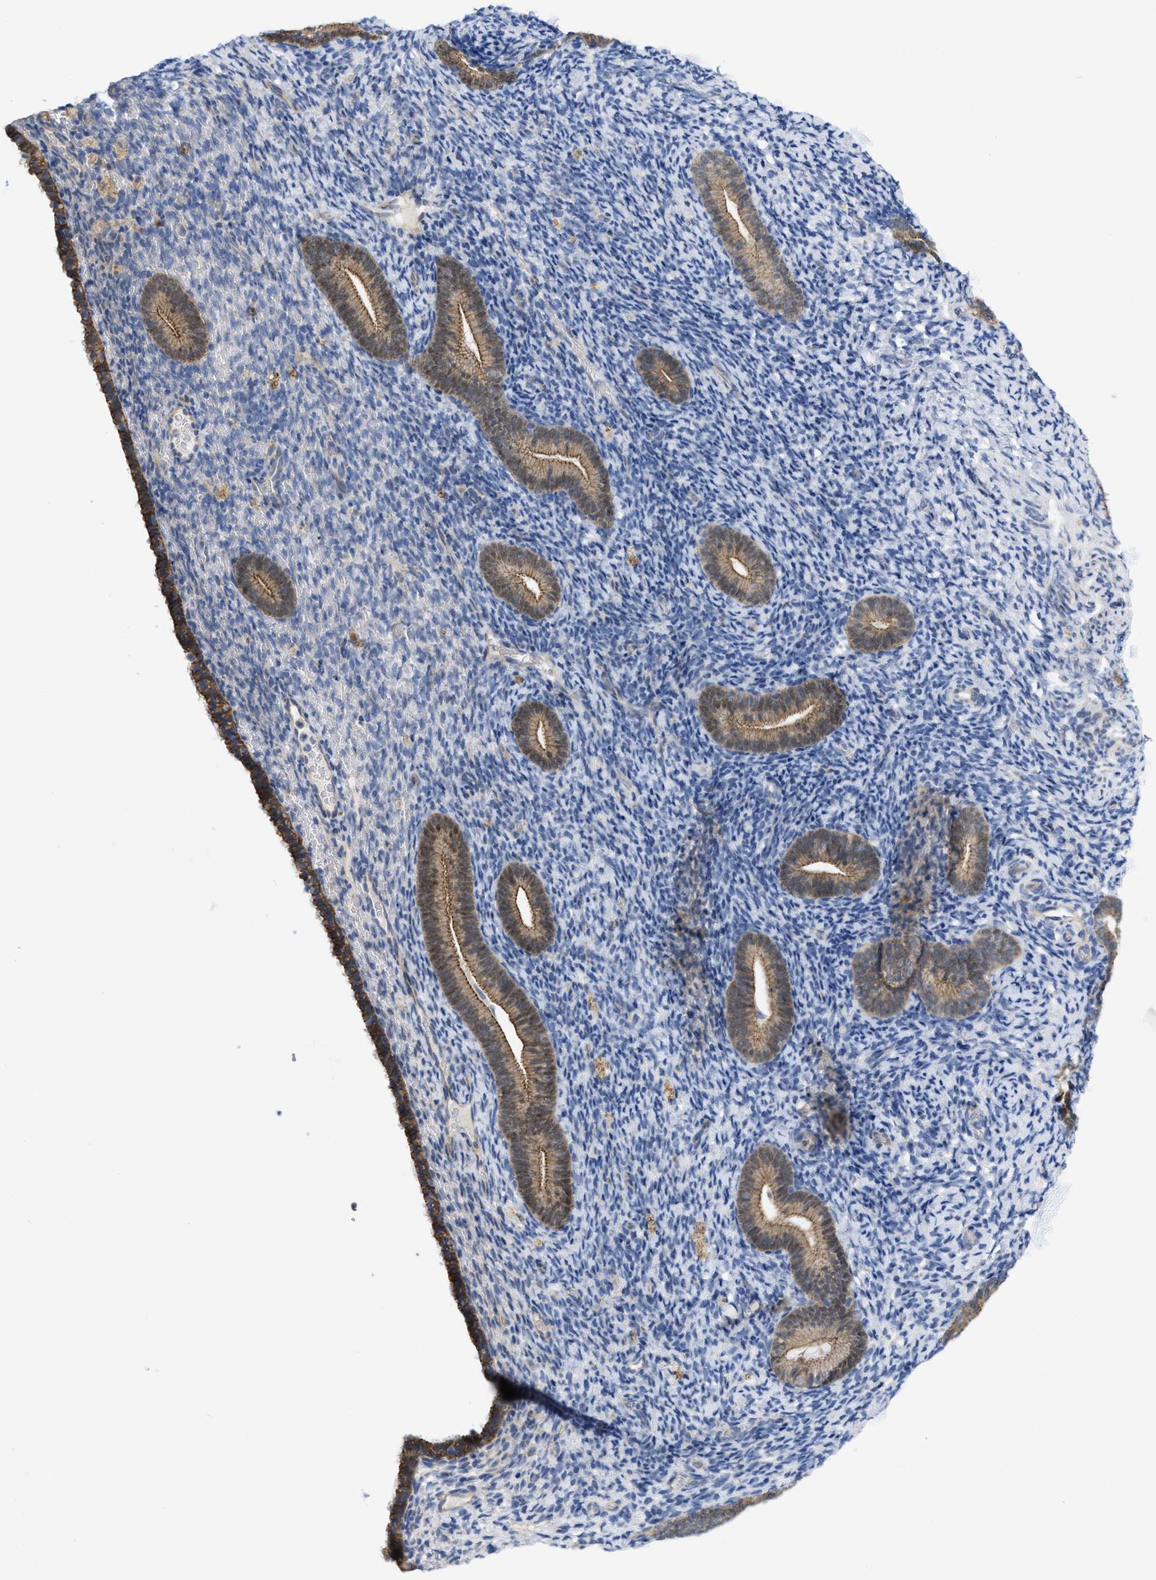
{"staining": {"intensity": "weak", "quantity": "<25%", "location": "cytoplasmic/membranous,nuclear"}, "tissue": "endometrium", "cell_type": "Cells in endometrial stroma", "image_type": "normal", "snomed": [{"axis": "morphology", "description": "Normal tissue, NOS"}, {"axis": "topography", "description": "Endometrium"}], "caption": "Immunohistochemistry micrograph of normal endometrium: endometrium stained with DAB (3,3'-diaminobenzidine) displays no significant protein staining in cells in endometrial stroma.", "gene": "CDPF1", "patient": {"sex": "female", "age": 51}}